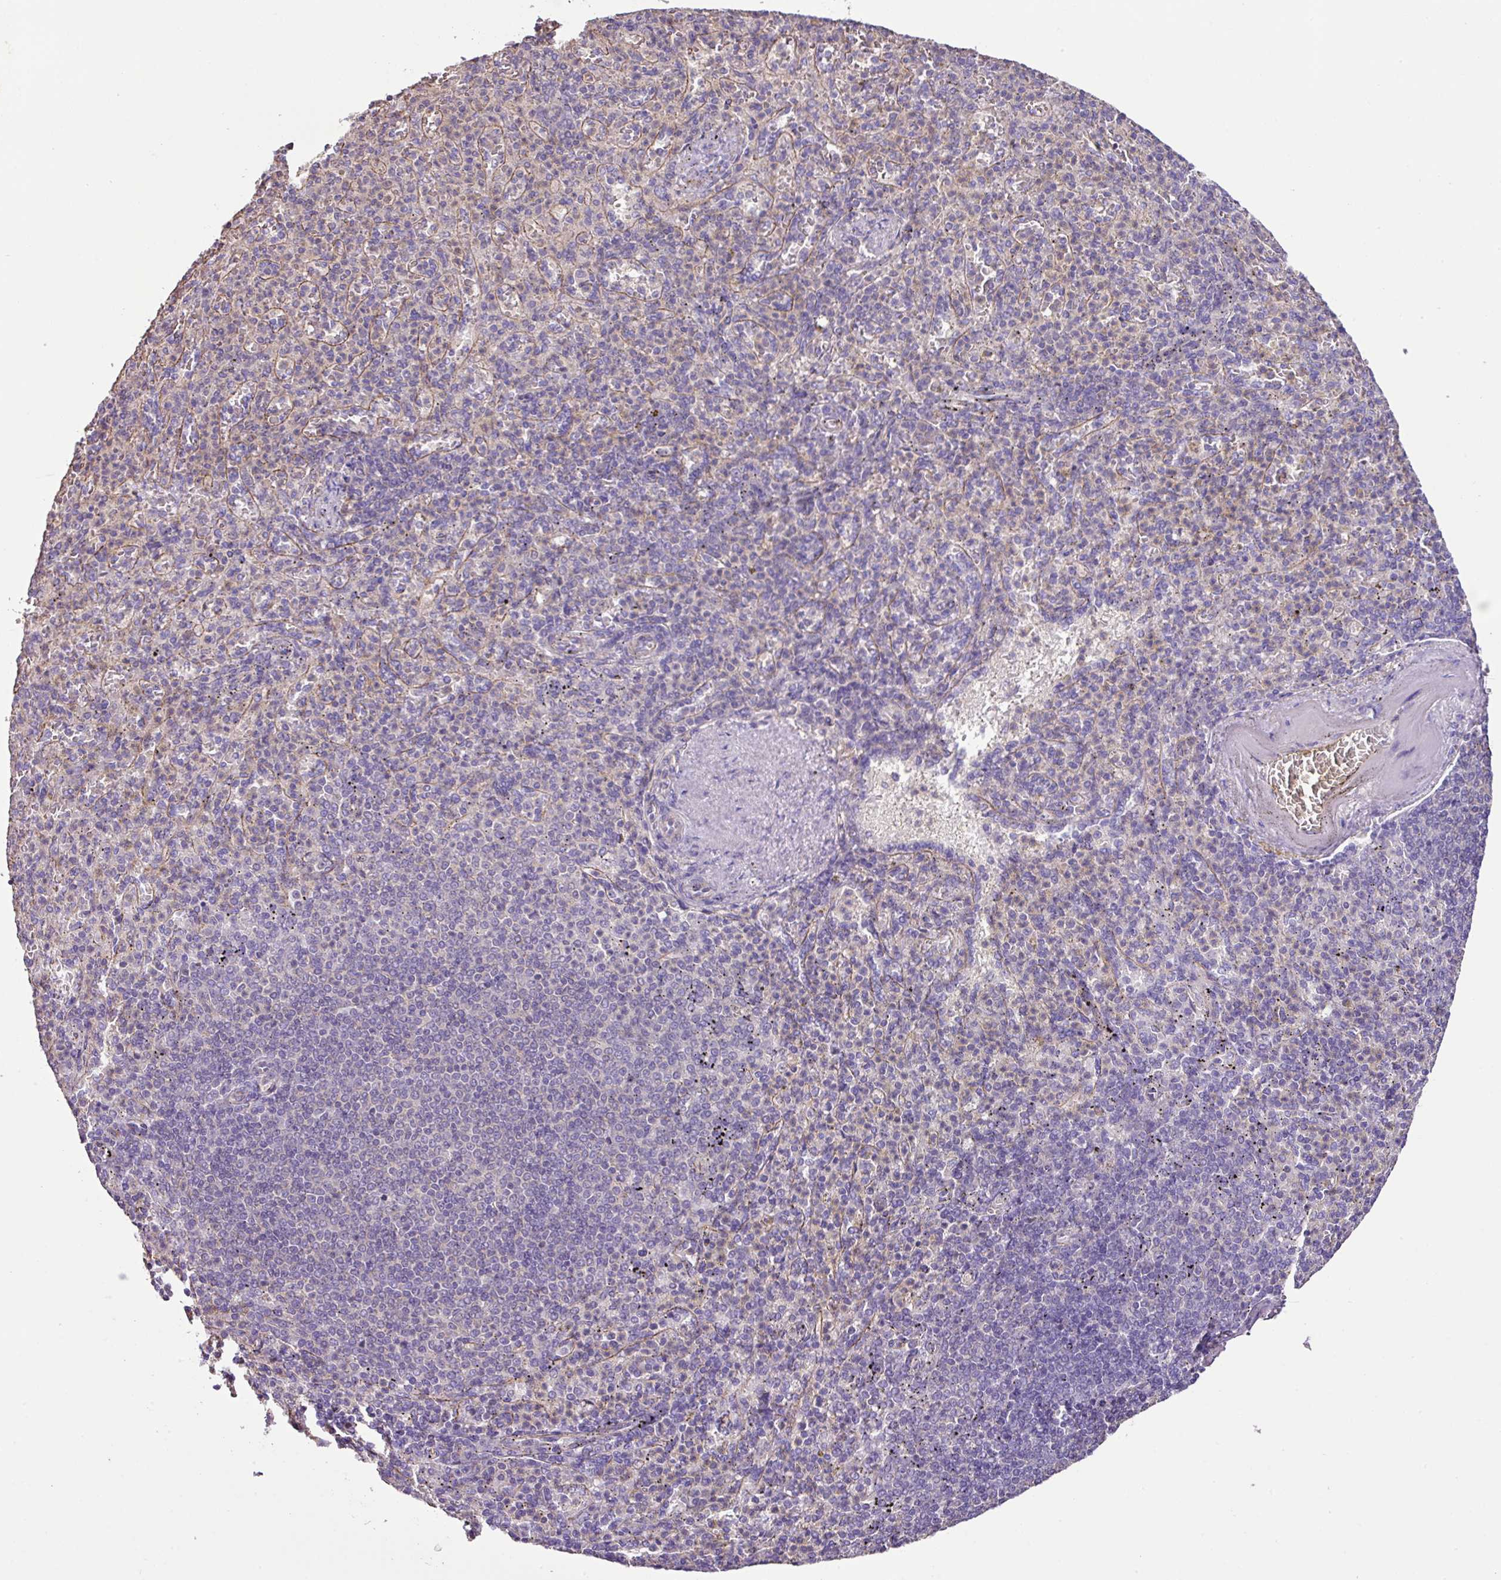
{"staining": {"intensity": "negative", "quantity": "none", "location": "none"}, "tissue": "spleen", "cell_type": "Cells in red pulp", "image_type": "normal", "snomed": [{"axis": "morphology", "description": "Normal tissue, NOS"}, {"axis": "topography", "description": "Spleen"}], "caption": "DAB (3,3'-diaminobenzidine) immunohistochemical staining of normal human spleen displays no significant expression in cells in red pulp. (DAB (3,3'-diaminobenzidine) immunohistochemistry (IHC), high magnification).", "gene": "AGR3", "patient": {"sex": "female", "age": 74}}